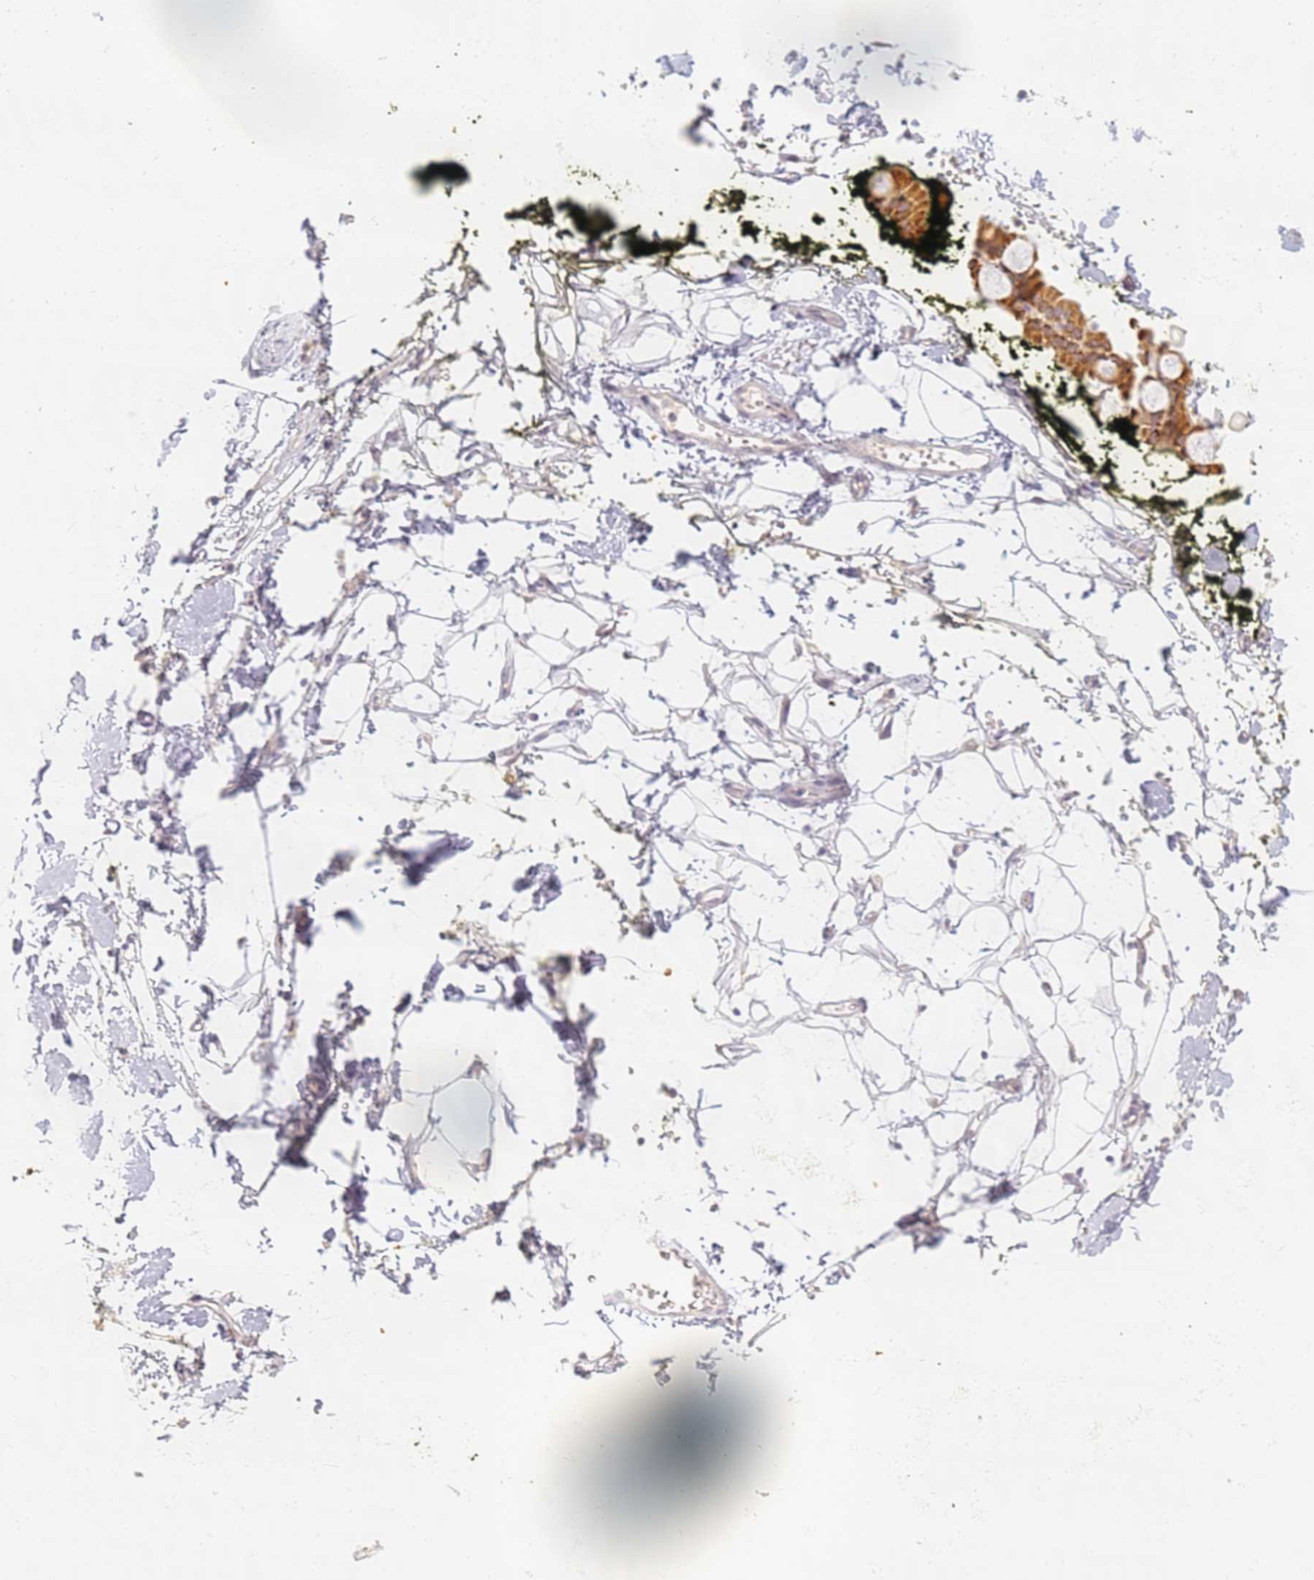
{"staining": {"intensity": "negative", "quantity": "none", "location": "none"}, "tissue": "adipose tissue", "cell_type": "Adipocytes", "image_type": "normal", "snomed": [{"axis": "morphology", "description": "Normal tissue, NOS"}, {"axis": "morphology", "description": "Adenocarcinoma, NOS"}, {"axis": "topography", "description": "Pancreas"}, {"axis": "topography", "description": "Peripheral nerve tissue"}], "caption": "Benign adipose tissue was stained to show a protein in brown. There is no significant expression in adipocytes.", "gene": "SLC38A9", "patient": {"sex": "male", "age": 59}}